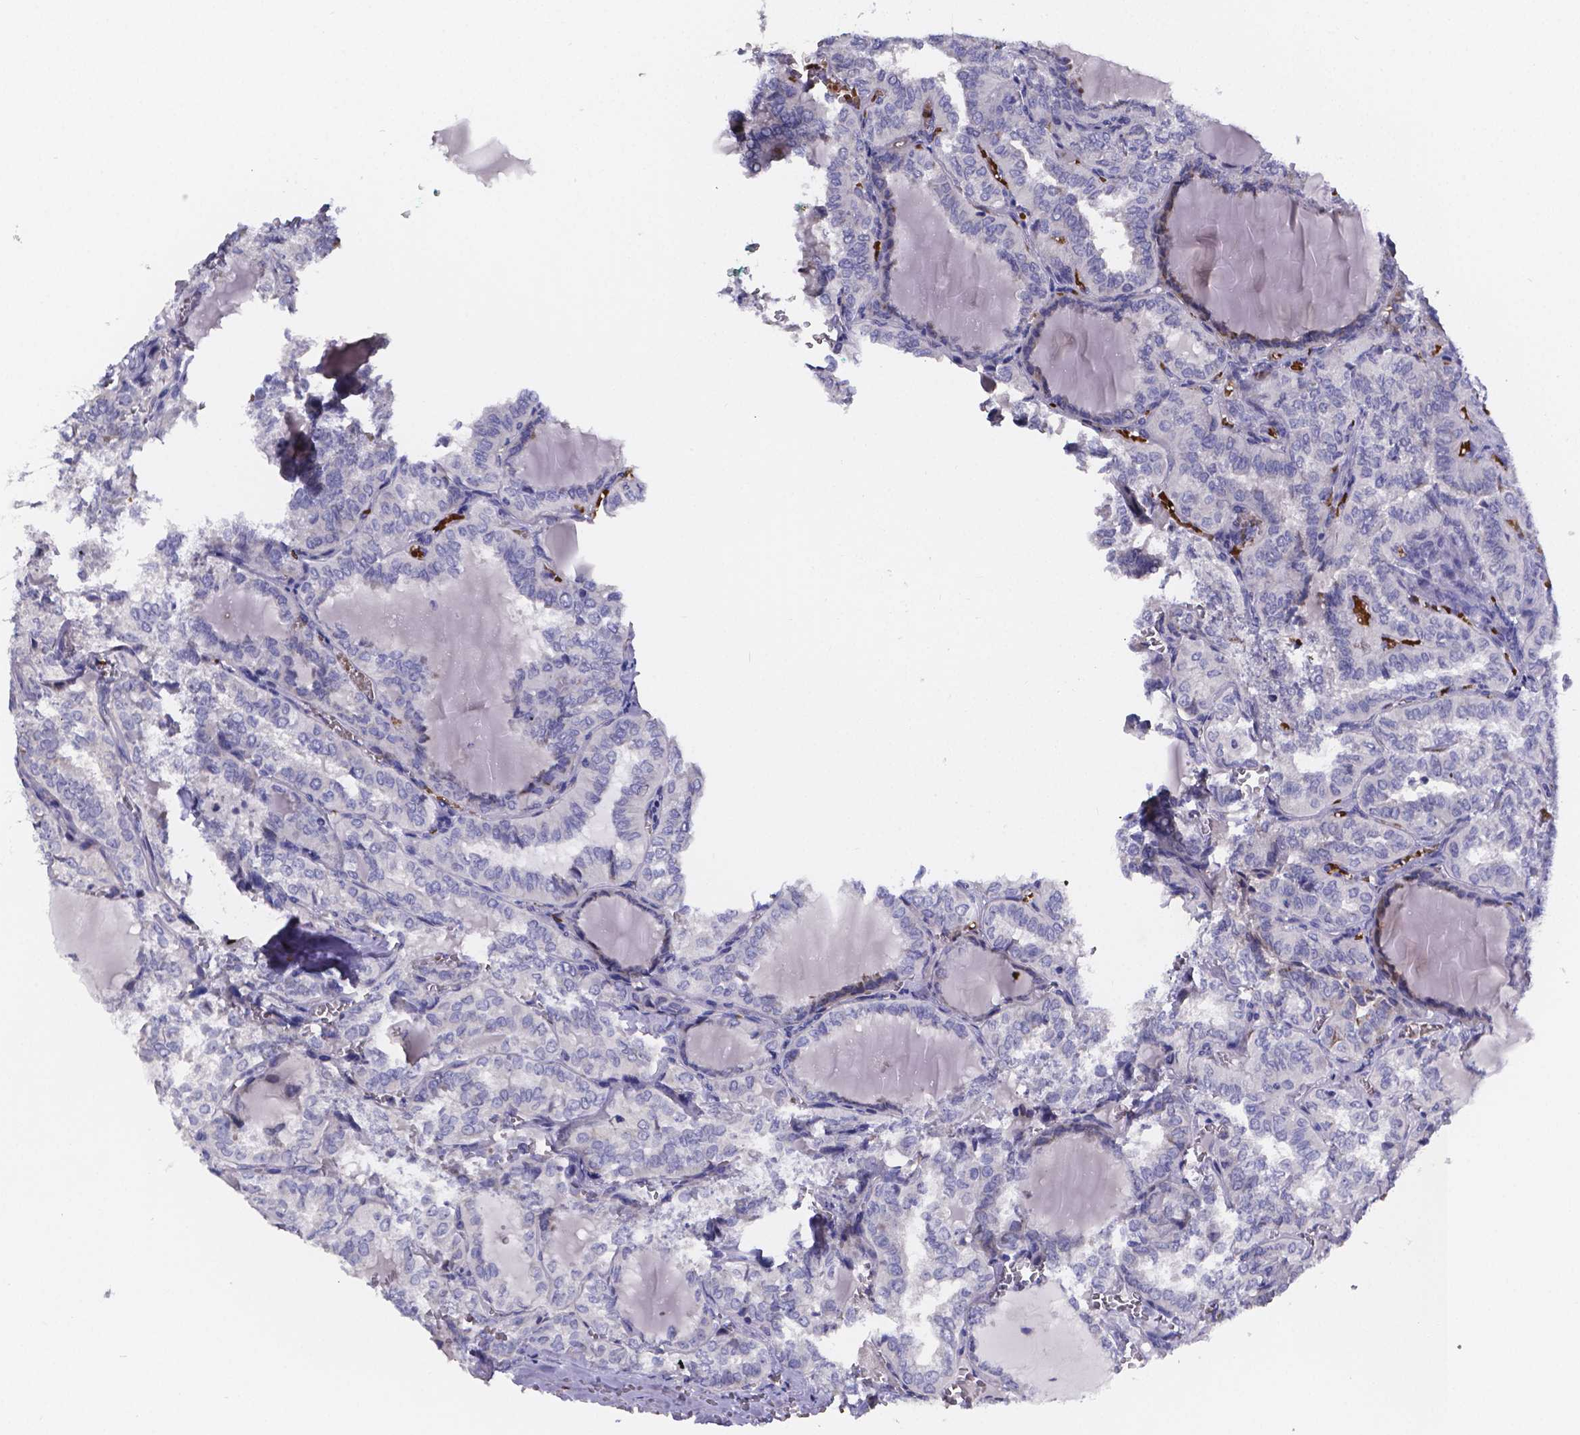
{"staining": {"intensity": "negative", "quantity": "none", "location": "none"}, "tissue": "thyroid cancer", "cell_type": "Tumor cells", "image_type": "cancer", "snomed": [{"axis": "morphology", "description": "Papillary adenocarcinoma, NOS"}, {"axis": "topography", "description": "Thyroid gland"}], "caption": "A photomicrograph of thyroid papillary adenocarcinoma stained for a protein exhibits no brown staining in tumor cells. (Immunohistochemistry (ihc), brightfield microscopy, high magnification).", "gene": "GABRA3", "patient": {"sex": "female", "age": 41}}